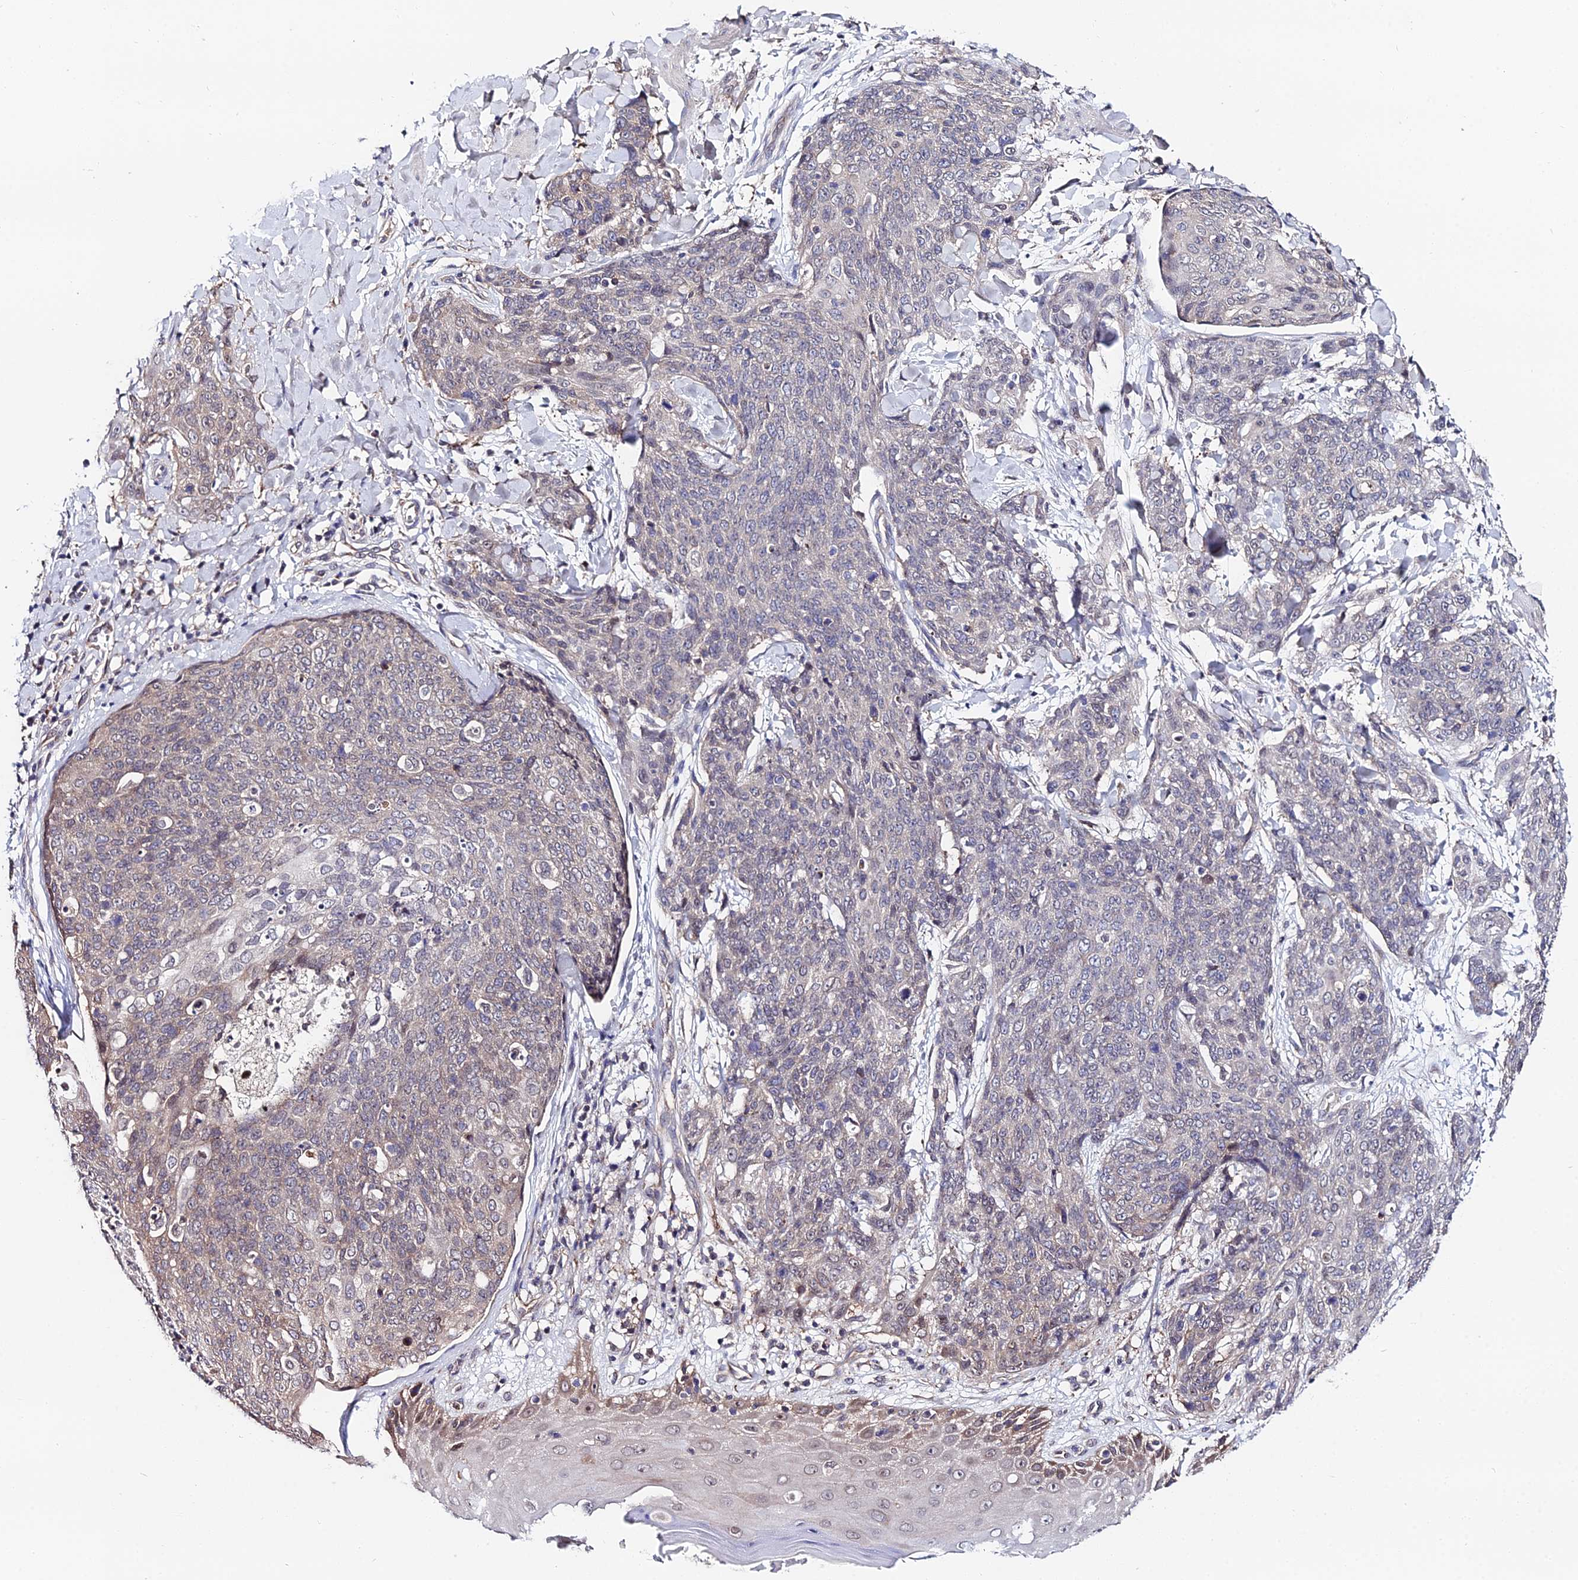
{"staining": {"intensity": "weak", "quantity": "<25%", "location": "cytoplasmic/membranous"}, "tissue": "skin cancer", "cell_type": "Tumor cells", "image_type": "cancer", "snomed": [{"axis": "morphology", "description": "Squamous cell carcinoma, NOS"}, {"axis": "topography", "description": "Skin"}, {"axis": "topography", "description": "Vulva"}], "caption": "Protein analysis of squamous cell carcinoma (skin) exhibits no significant expression in tumor cells.", "gene": "INPP4A", "patient": {"sex": "female", "age": 85}}